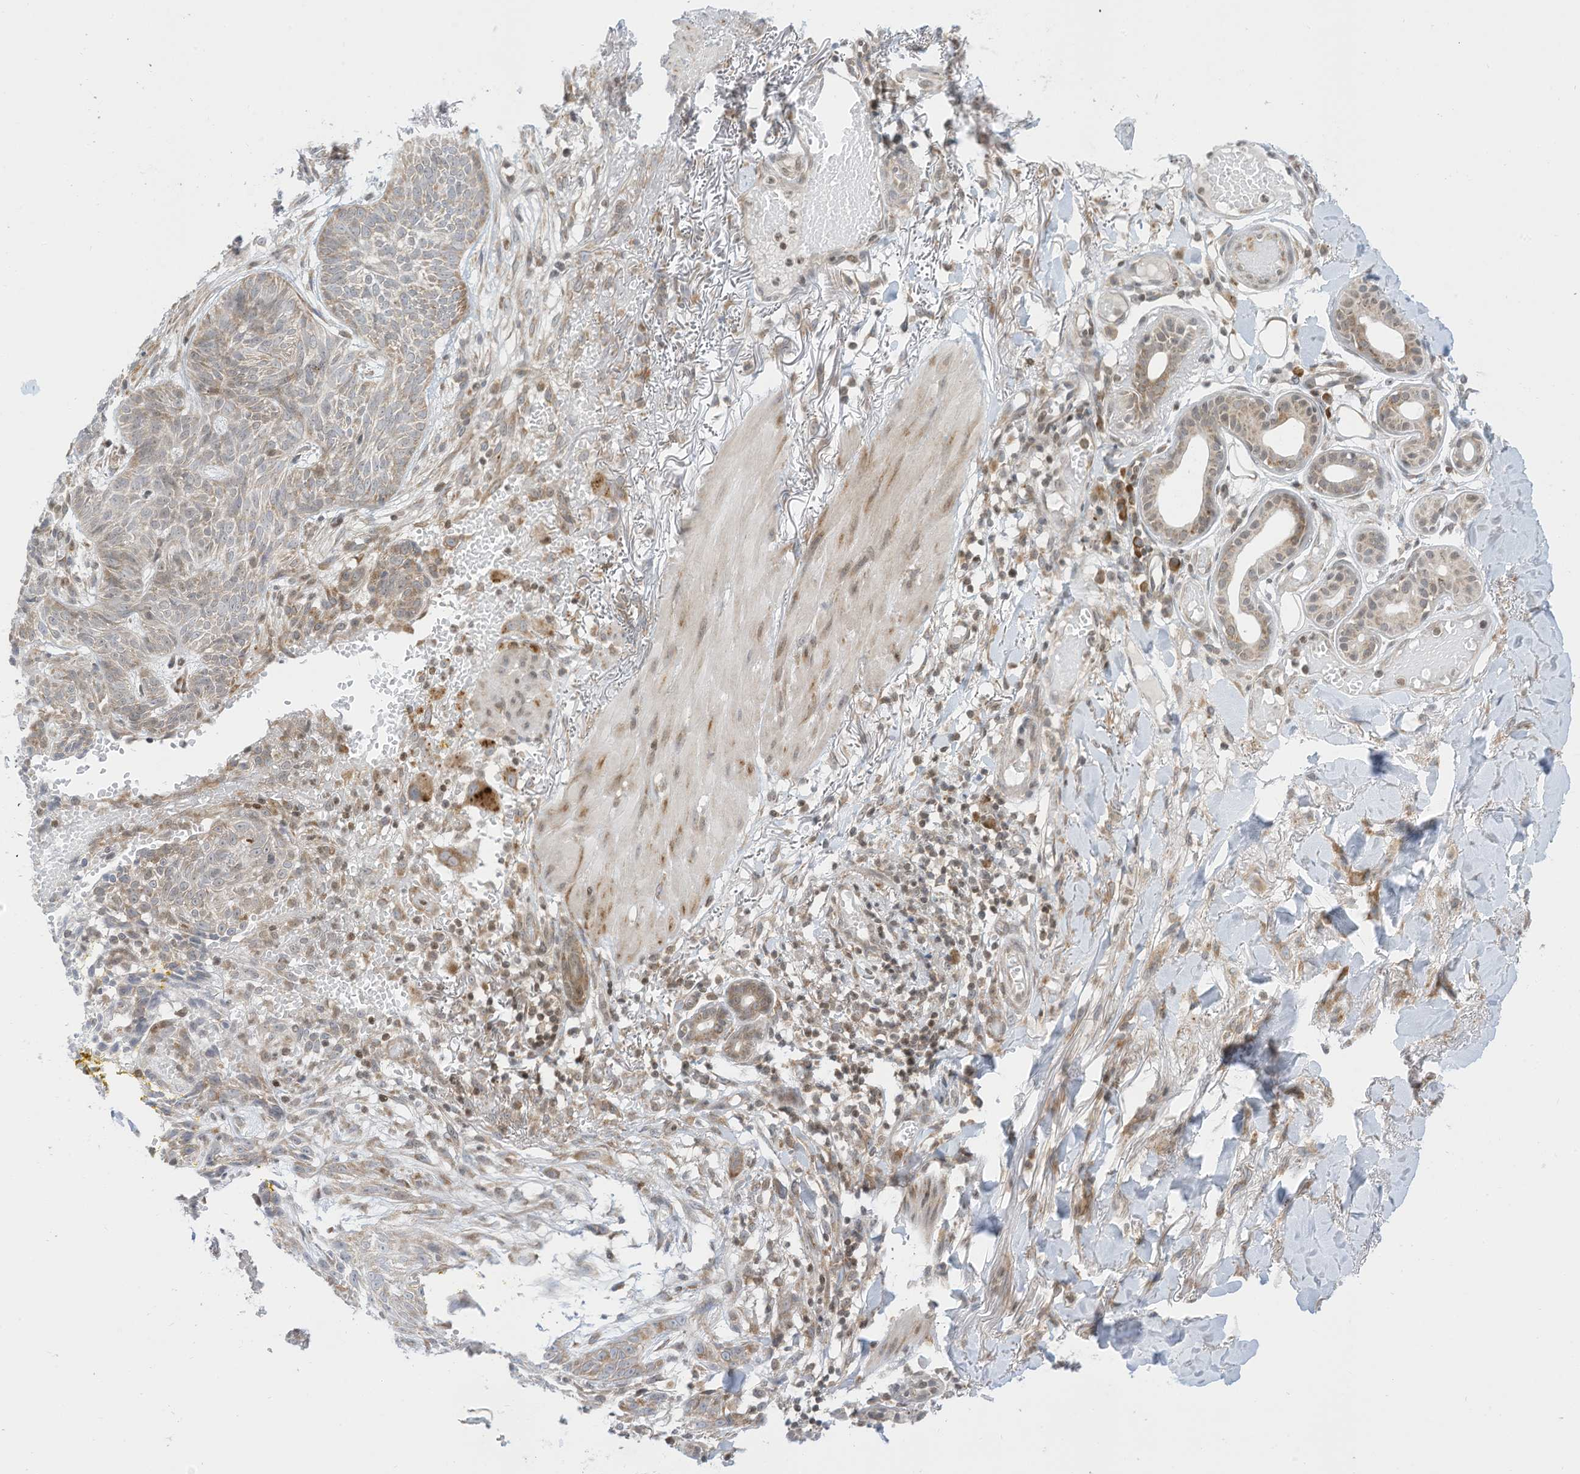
{"staining": {"intensity": "weak", "quantity": "<25%", "location": "cytoplasmic/membranous"}, "tissue": "skin cancer", "cell_type": "Tumor cells", "image_type": "cancer", "snomed": [{"axis": "morphology", "description": "Basal cell carcinoma"}, {"axis": "topography", "description": "Skin"}], "caption": "This micrograph is of basal cell carcinoma (skin) stained with immunohistochemistry (IHC) to label a protein in brown with the nuclei are counter-stained blue. There is no positivity in tumor cells.", "gene": "EDF1", "patient": {"sex": "male", "age": 85}}